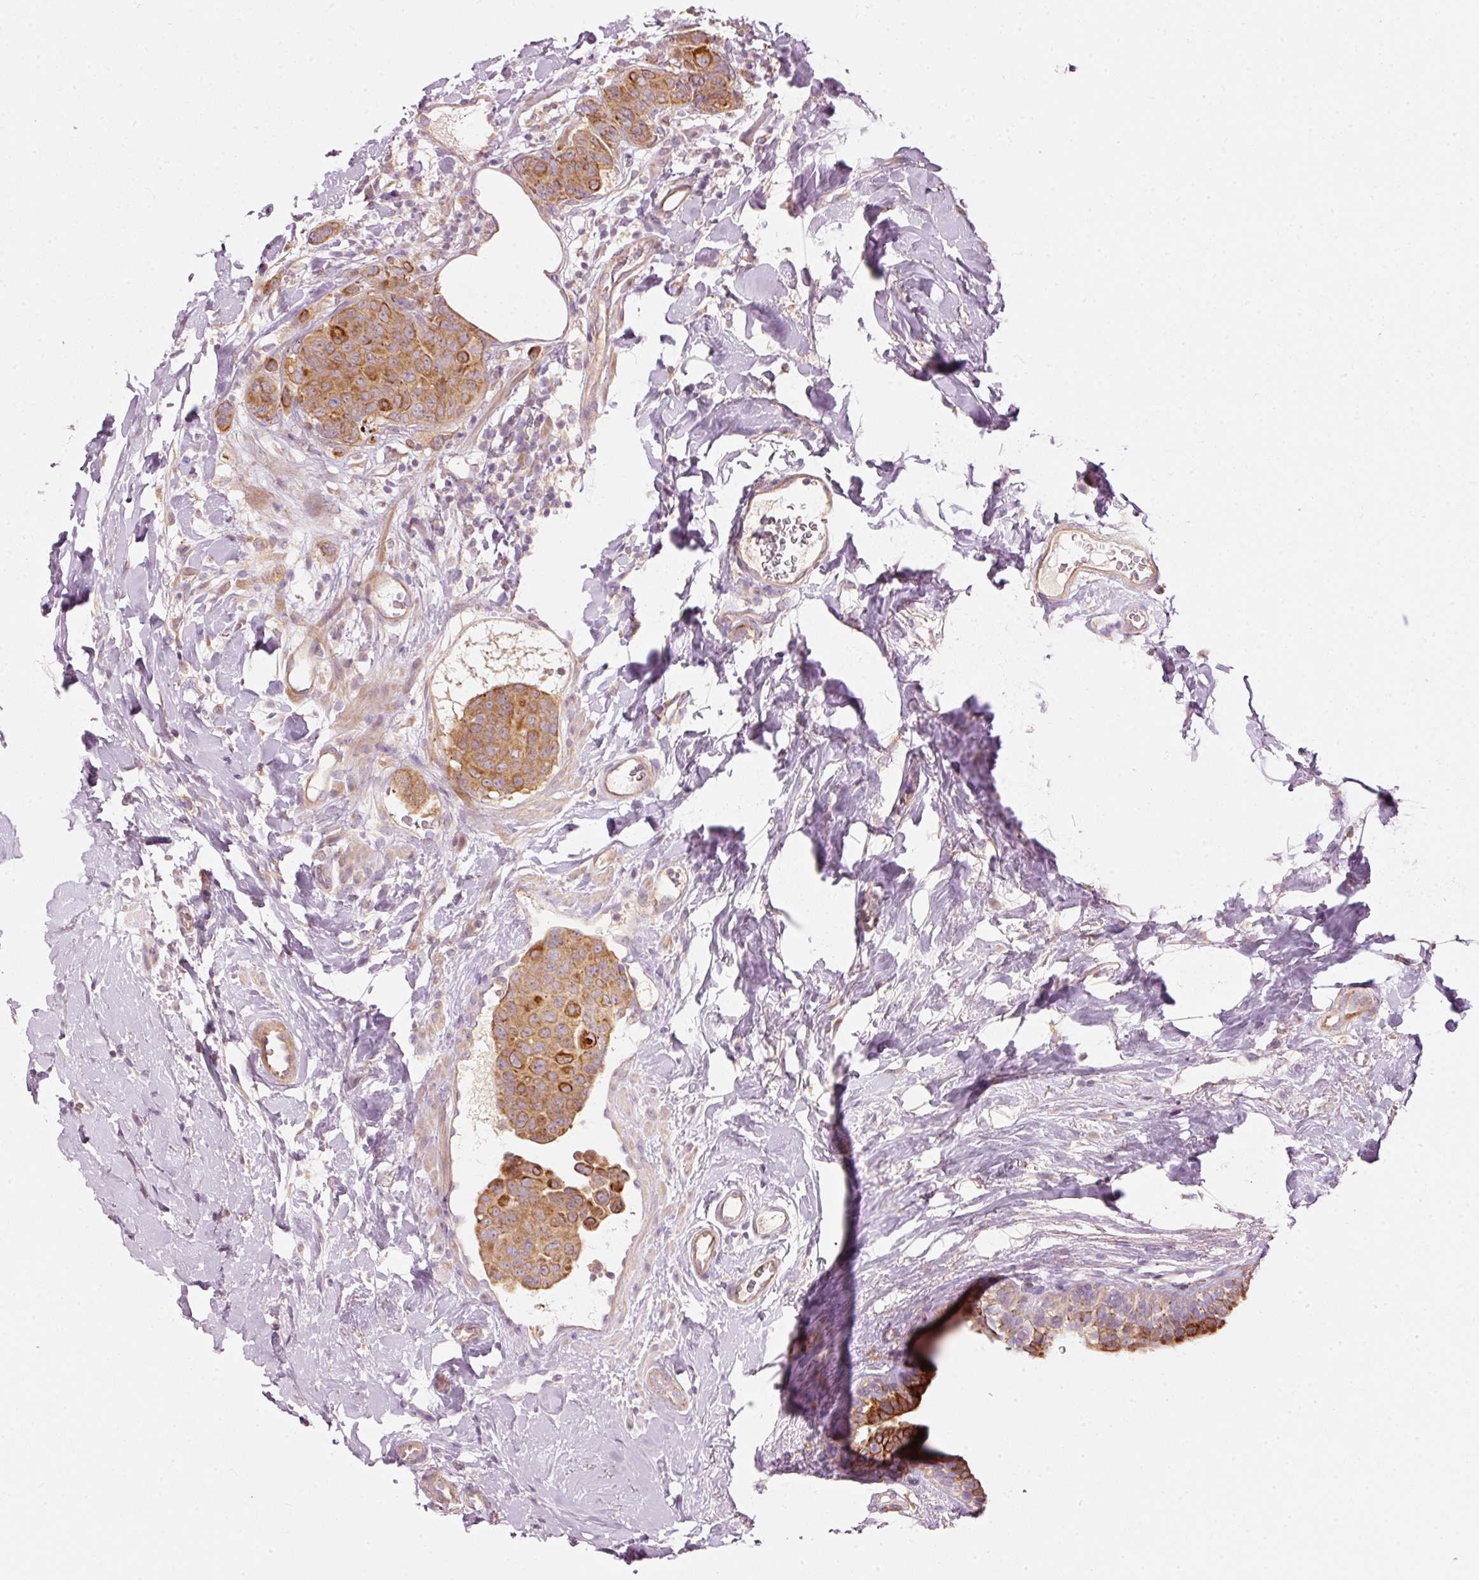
{"staining": {"intensity": "moderate", "quantity": ">75%", "location": "cytoplasmic/membranous"}, "tissue": "breast cancer", "cell_type": "Tumor cells", "image_type": "cancer", "snomed": [{"axis": "morphology", "description": "Duct carcinoma"}, {"axis": "topography", "description": "Breast"}], "caption": "There is medium levels of moderate cytoplasmic/membranous positivity in tumor cells of intraductal carcinoma (breast), as demonstrated by immunohistochemical staining (brown color).", "gene": "MAP10", "patient": {"sex": "female", "age": 40}}